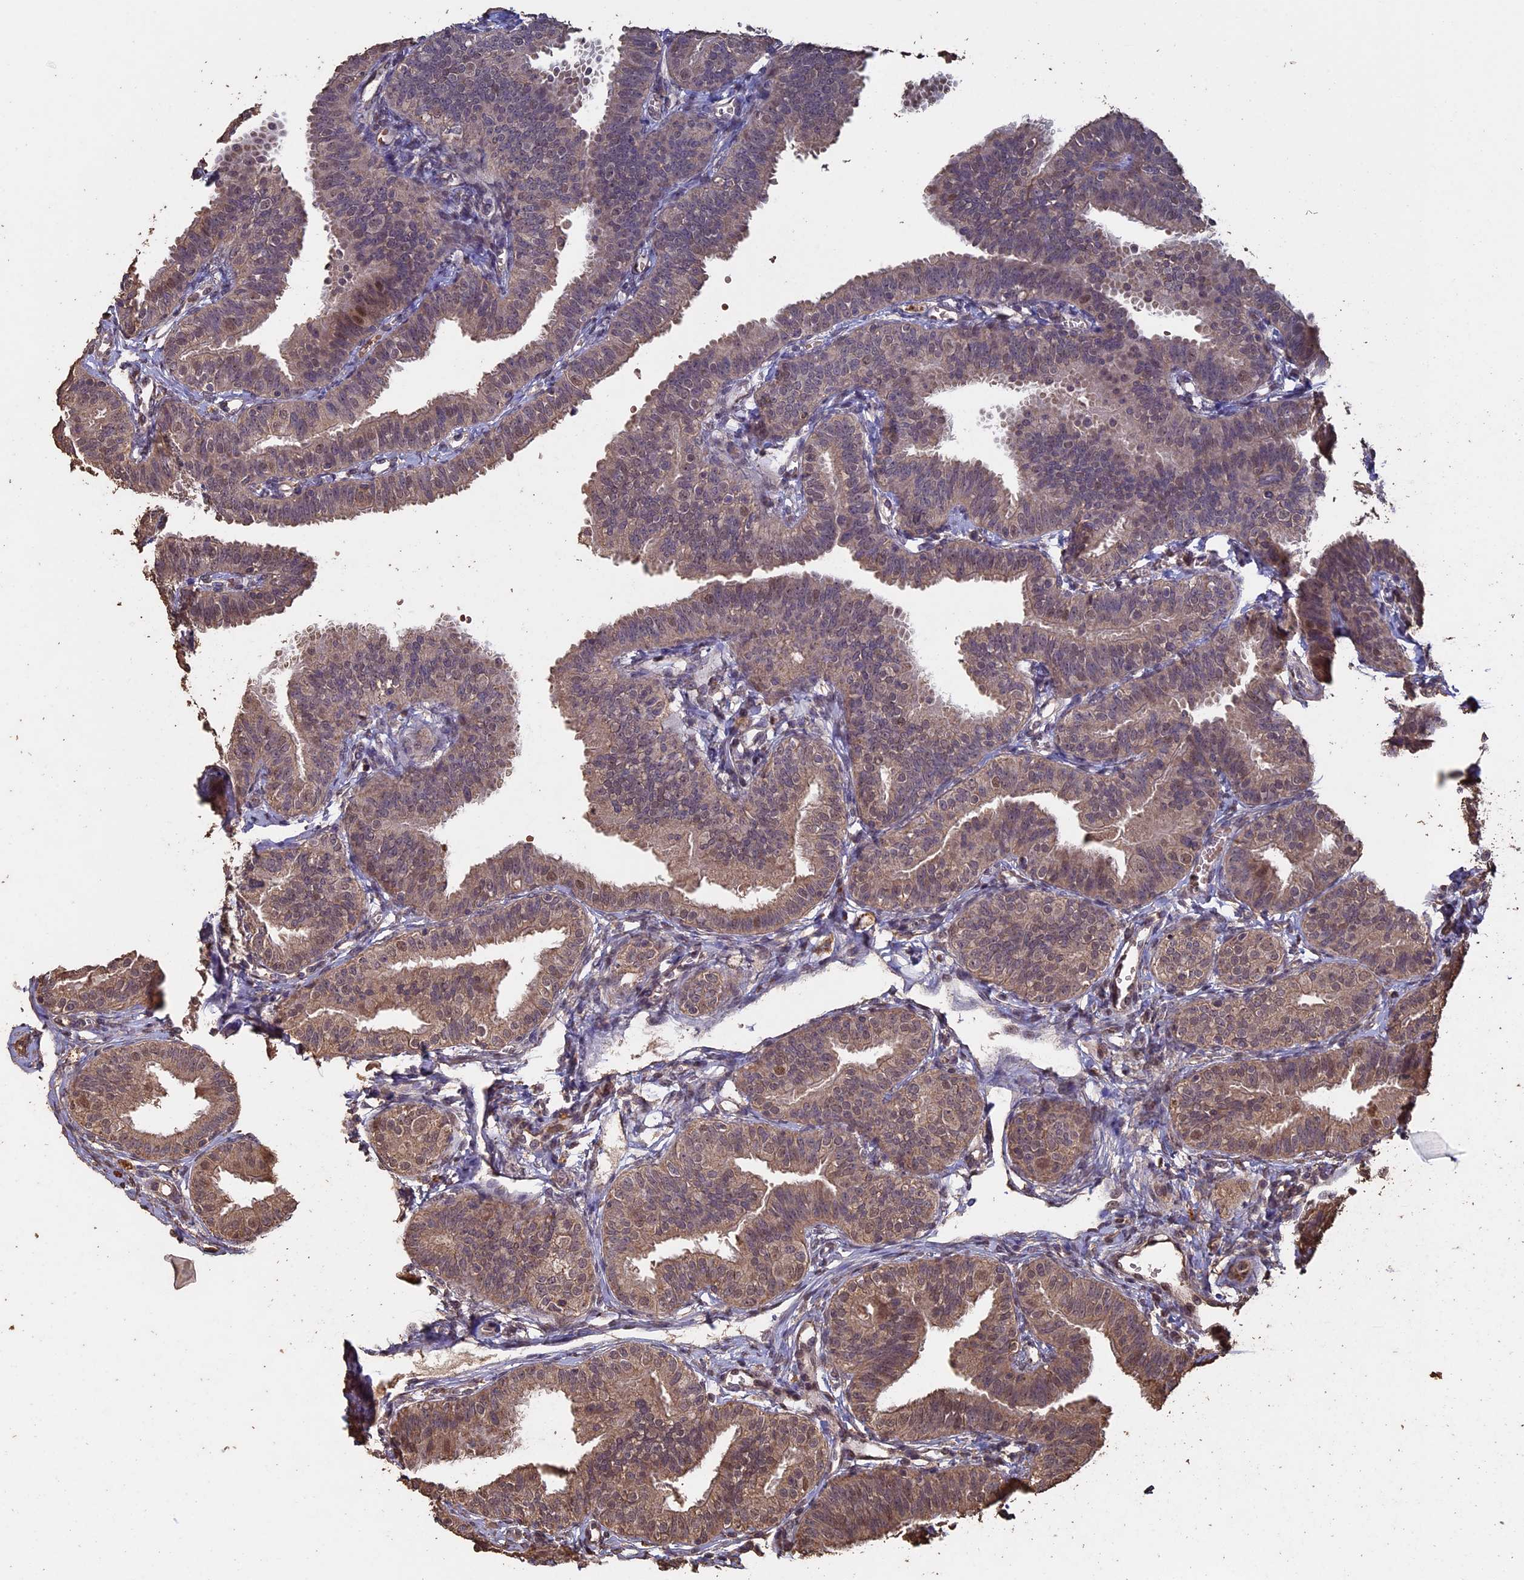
{"staining": {"intensity": "weak", "quantity": ">75%", "location": "cytoplasmic/membranous,nuclear"}, "tissue": "fallopian tube", "cell_type": "Glandular cells", "image_type": "normal", "snomed": [{"axis": "morphology", "description": "Normal tissue, NOS"}, {"axis": "topography", "description": "Fallopian tube"}], "caption": "Human fallopian tube stained for a protein (brown) exhibits weak cytoplasmic/membranous,nuclear positive positivity in approximately >75% of glandular cells.", "gene": "HUNK", "patient": {"sex": "female", "age": 35}}